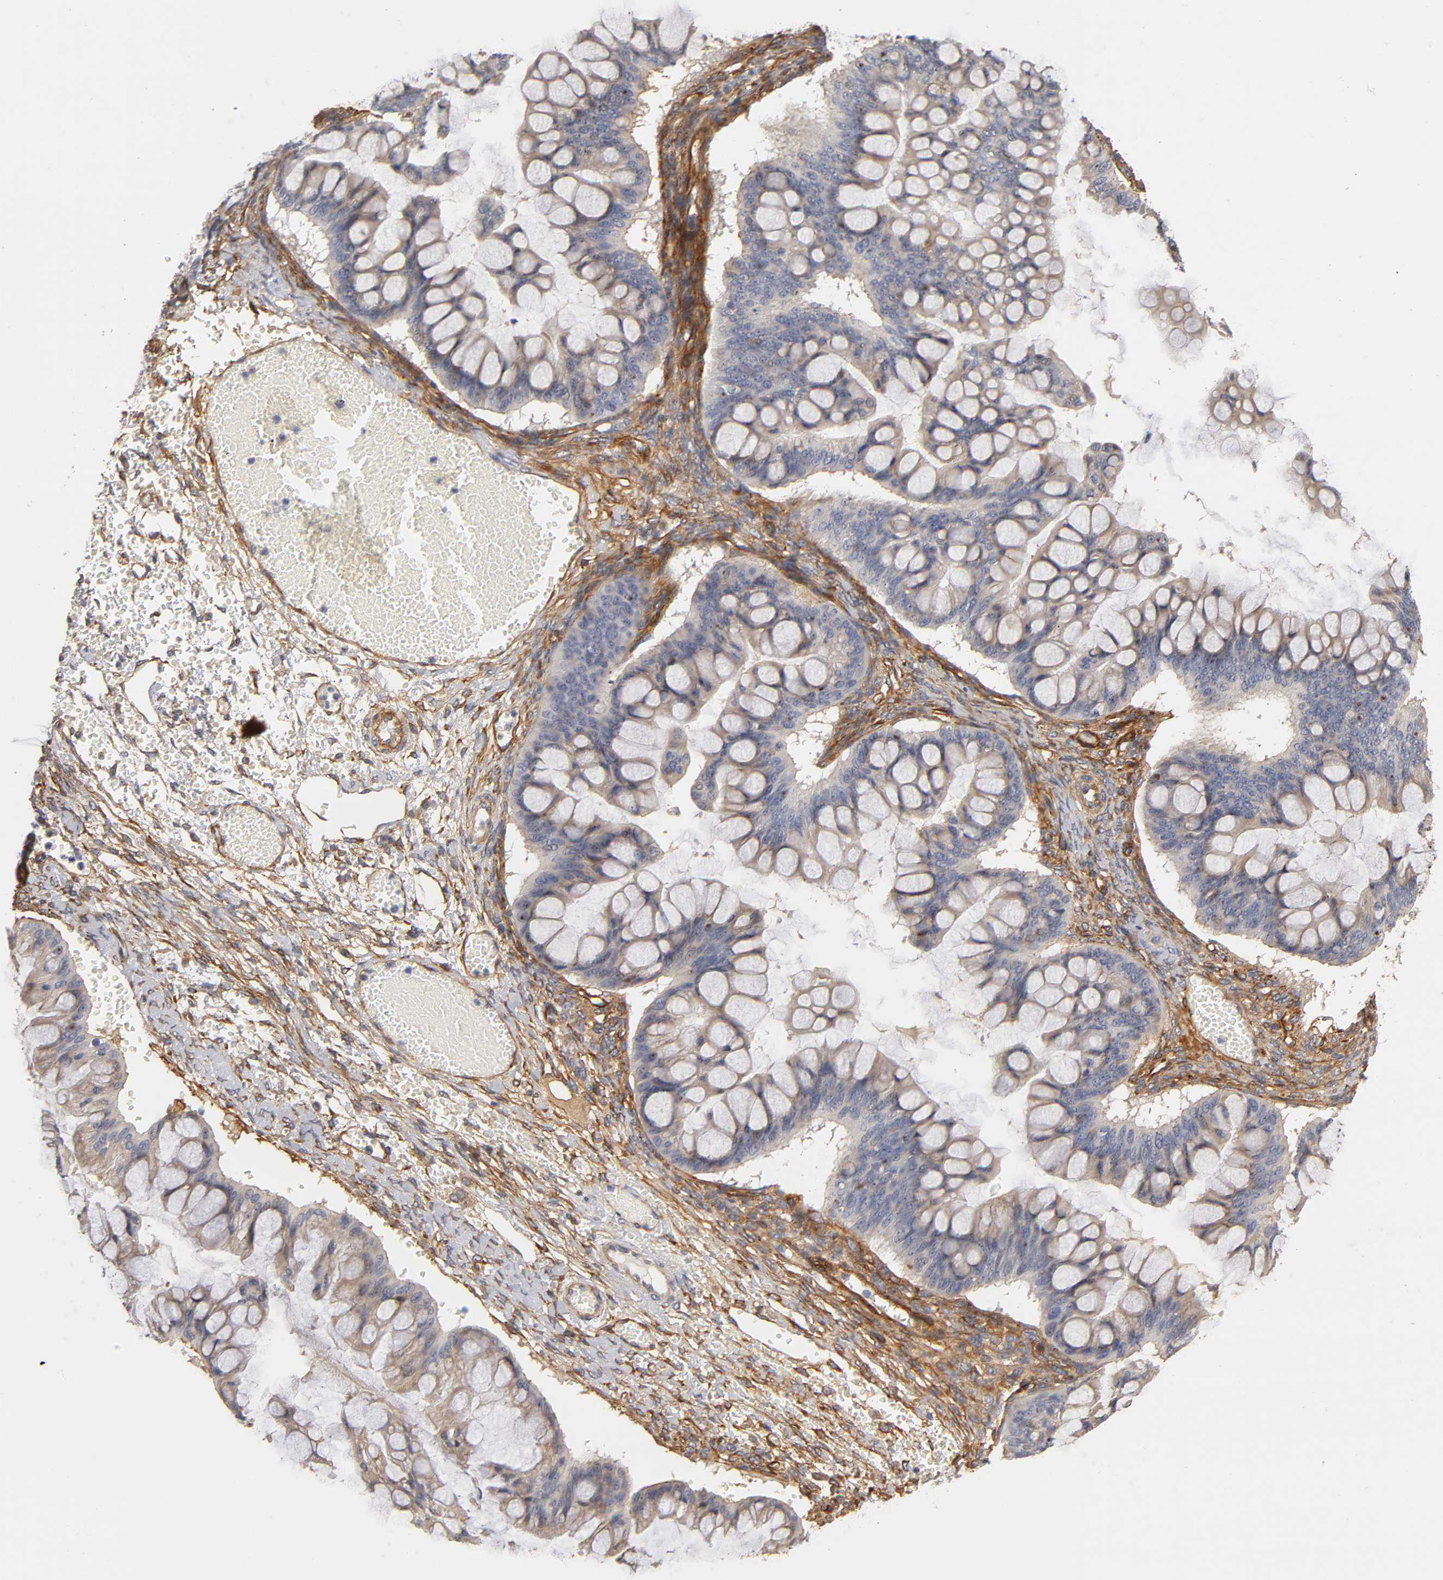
{"staining": {"intensity": "negative", "quantity": "none", "location": "none"}, "tissue": "ovarian cancer", "cell_type": "Tumor cells", "image_type": "cancer", "snomed": [{"axis": "morphology", "description": "Cystadenocarcinoma, mucinous, NOS"}, {"axis": "topography", "description": "Ovary"}], "caption": "This is a micrograph of immunohistochemistry (IHC) staining of ovarian cancer, which shows no staining in tumor cells.", "gene": "LAMB1", "patient": {"sex": "female", "age": 73}}